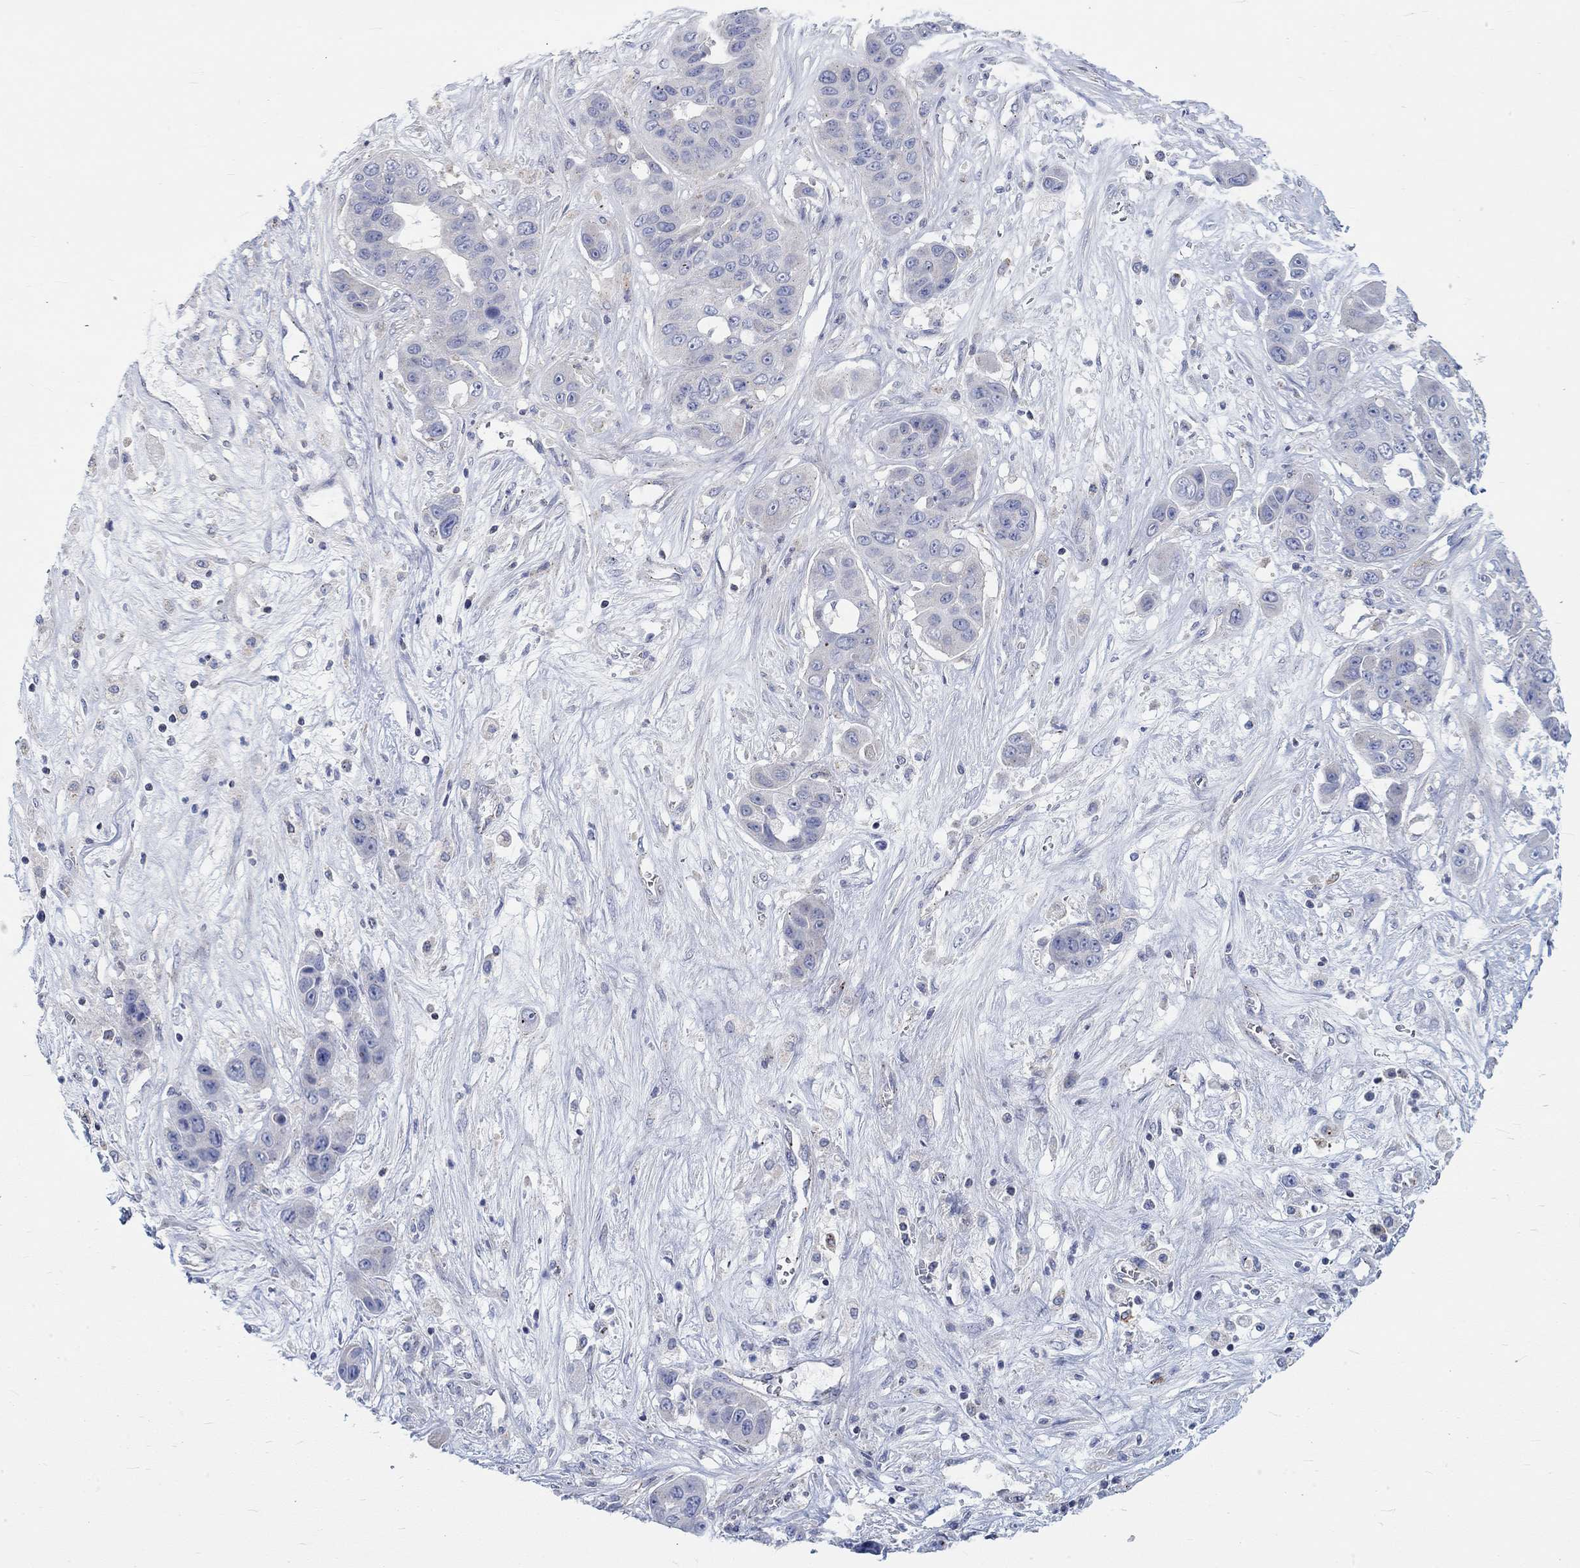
{"staining": {"intensity": "negative", "quantity": "none", "location": "none"}, "tissue": "liver cancer", "cell_type": "Tumor cells", "image_type": "cancer", "snomed": [{"axis": "morphology", "description": "Cholangiocarcinoma"}, {"axis": "topography", "description": "Liver"}], "caption": "Immunohistochemistry photomicrograph of neoplastic tissue: cholangiocarcinoma (liver) stained with DAB exhibits no significant protein expression in tumor cells. The staining was performed using DAB (3,3'-diaminobenzidine) to visualize the protein expression in brown, while the nuclei were stained in blue with hematoxylin (Magnification: 20x).", "gene": "NAV3", "patient": {"sex": "female", "age": 52}}